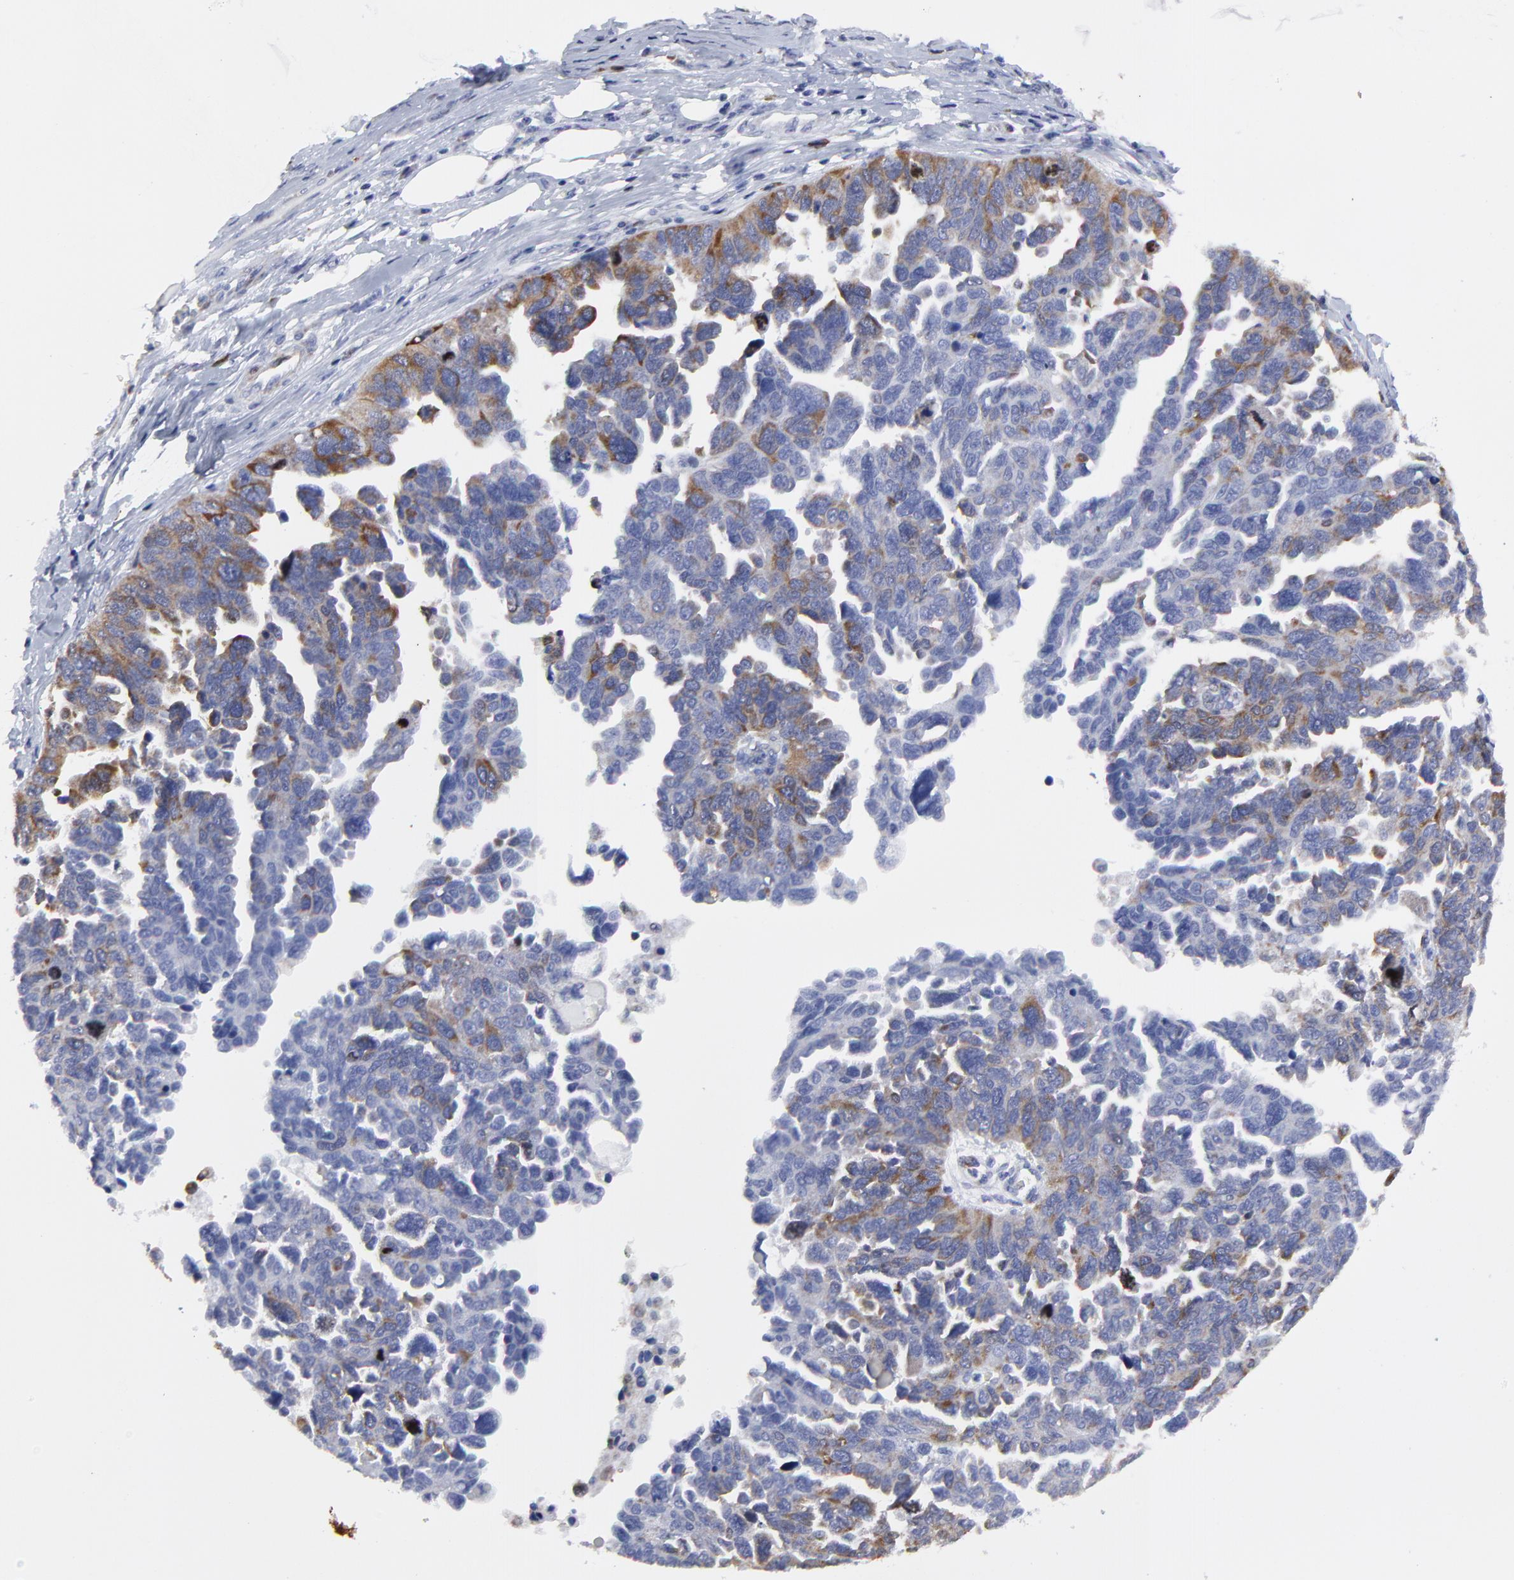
{"staining": {"intensity": "moderate", "quantity": "<25%", "location": "cytoplasmic/membranous"}, "tissue": "ovarian cancer", "cell_type": "Tumor cells", "image_type": "cancer", "snomed": [{"axis": "morphology", "description": "Cystadenocarcinoma, serous, NOS"}, {"axis": "topography", "description": "Ovary"}], "caption": "DAB (3,3'-diaminobenzidine) immunohistochemical staining of ovarian cancer (serous cystadenocarcinoma) exhibits moderate cytoplasmic/membranous protein positivity in about <25% of tumor cells. The staining was performed using DAB (3,3'-diaminobenzidine) to visualize the protein expression in brown, while the nuclei were stained in blue with hematoxylin (Magnification: 20x).", "gene": "NCAPH", "patient": {"sex": "female", "age": 64}}